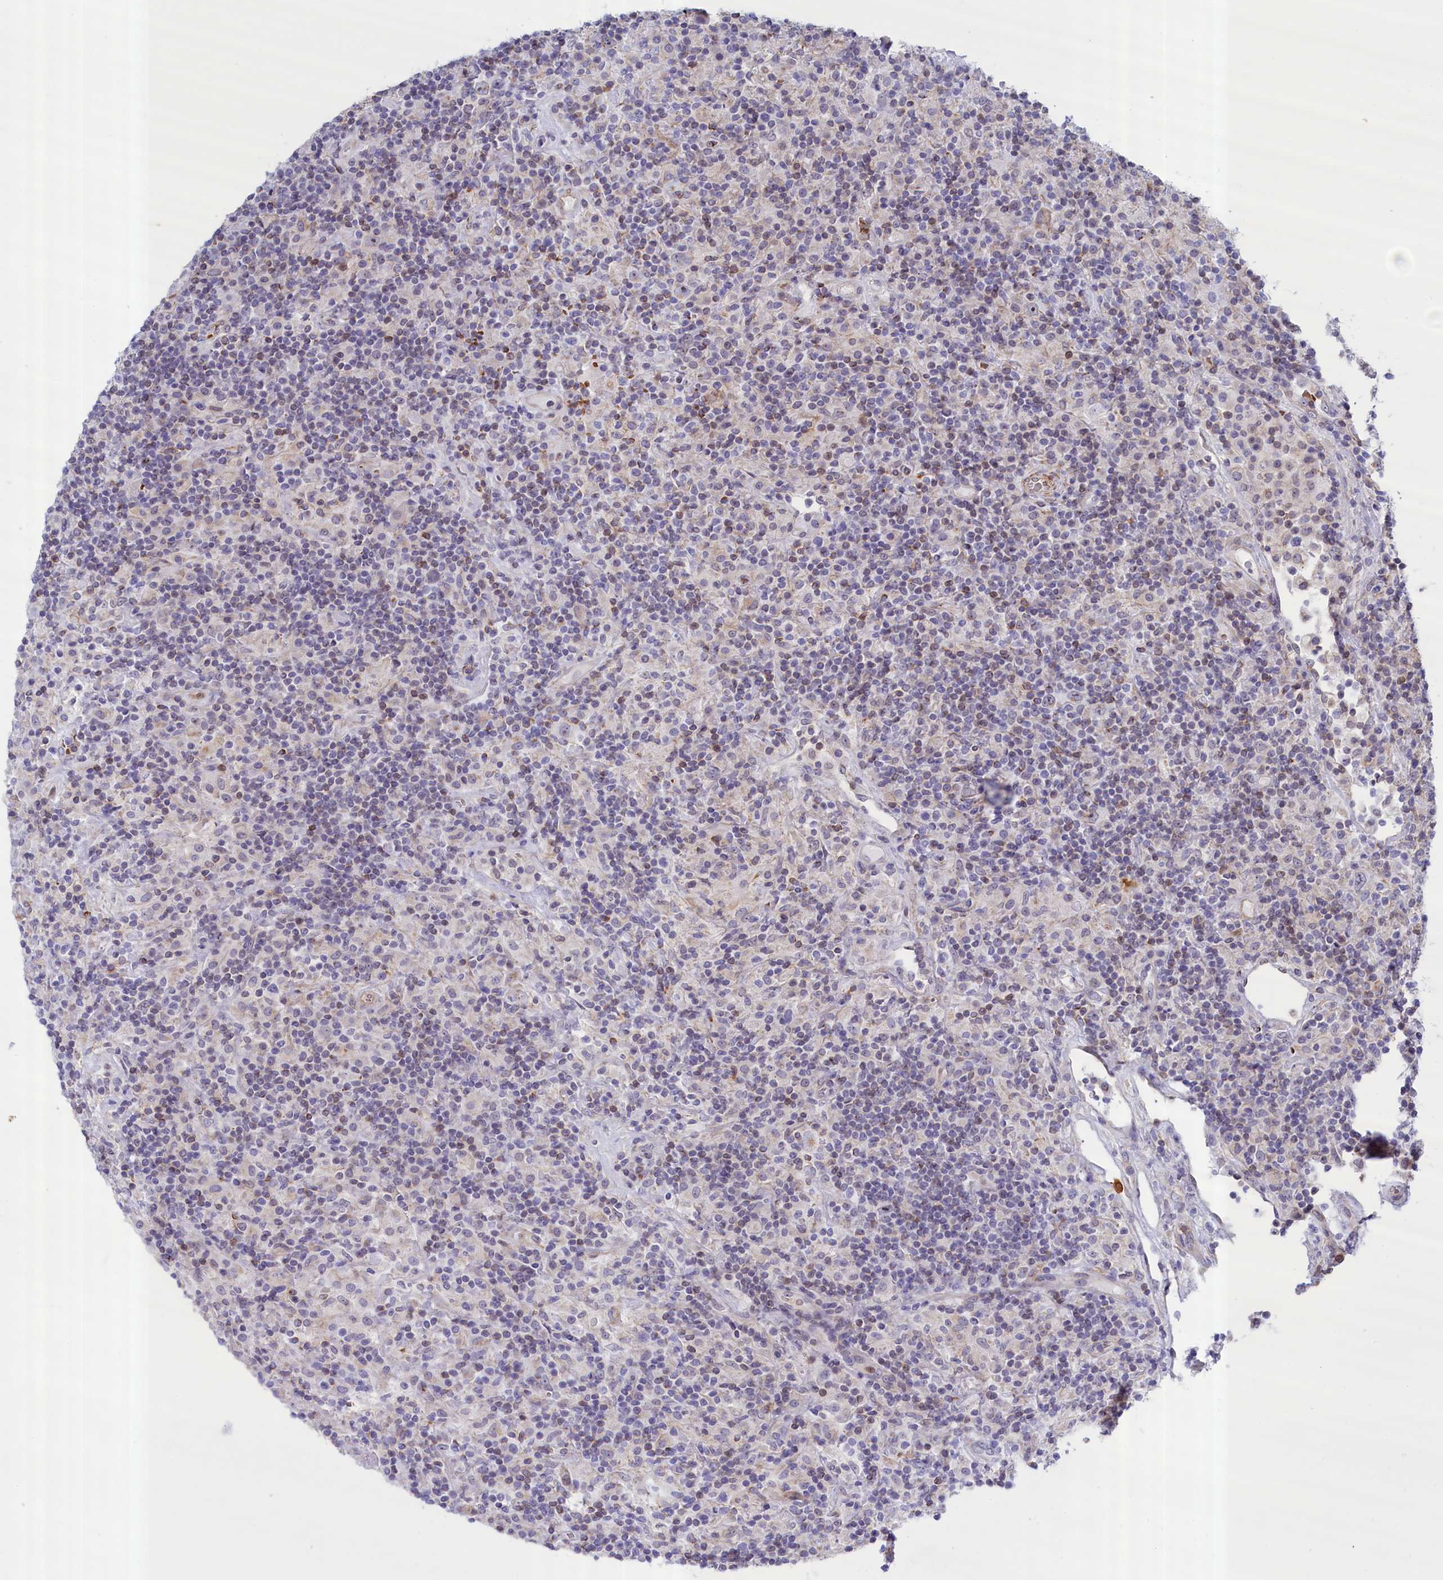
{"staining": {"intensity": "negative", "quantity": "none", "location": "none"}, "tissue": "lymphoma", "cell_type": "Tumor cells", "image_type": "cancer", "snomed": [{"axis": "morphology", "description": "Hodgkin's disease, NOS"}, {"axis": "topography", "description": "Lymph node"}], "caption": "Immunohistochemistry of human Hodgkin's disease reveals no expression in tumor cells.", "gene": "ABCC12", "patient": {"sex": "male", "age": 70}}